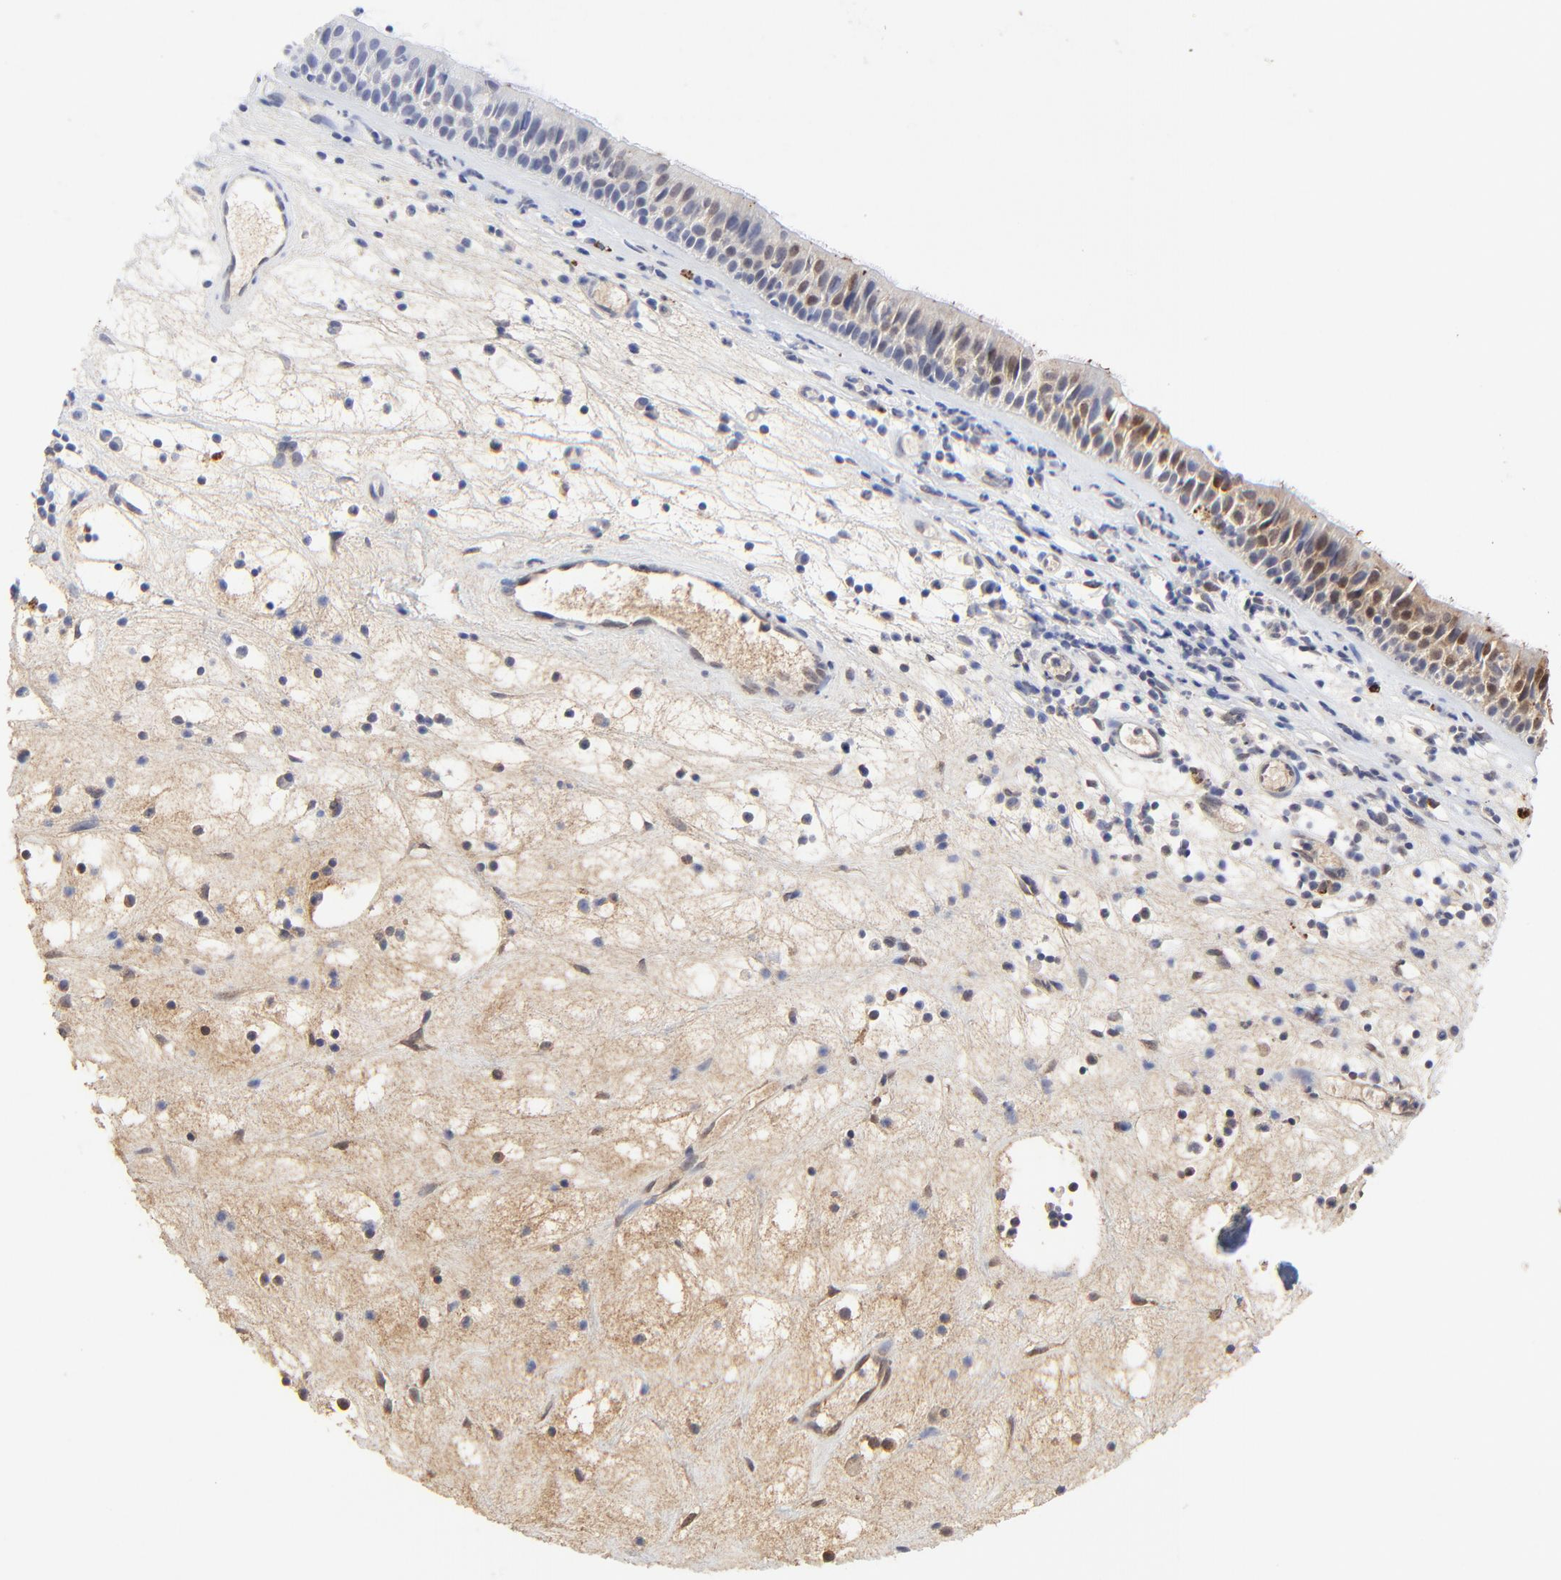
{"staining": {"intensity": "weak", "quantity": "25%-75%", "location": "cytoplasmic/membranous,nuclear"}, "tissue": "nasopharynx", "cell_type": "Respiratory epithelial cells", "image_type": "normal", "snomed": [{"axis": "morphology", "description": "Normal tissue, NOS"}, {"axis": "topography", "description": "Nasopharynx"}], "caption": "Respiratory epithelial cells demonstrate low levels of weak cytoplasmic/membranous,nuclear positivity in approximately 25%-75% of cells in unremarkable human nasopharynx.", "gene": "LGALS3", "patient": {"sex": "female", "age": 78}}